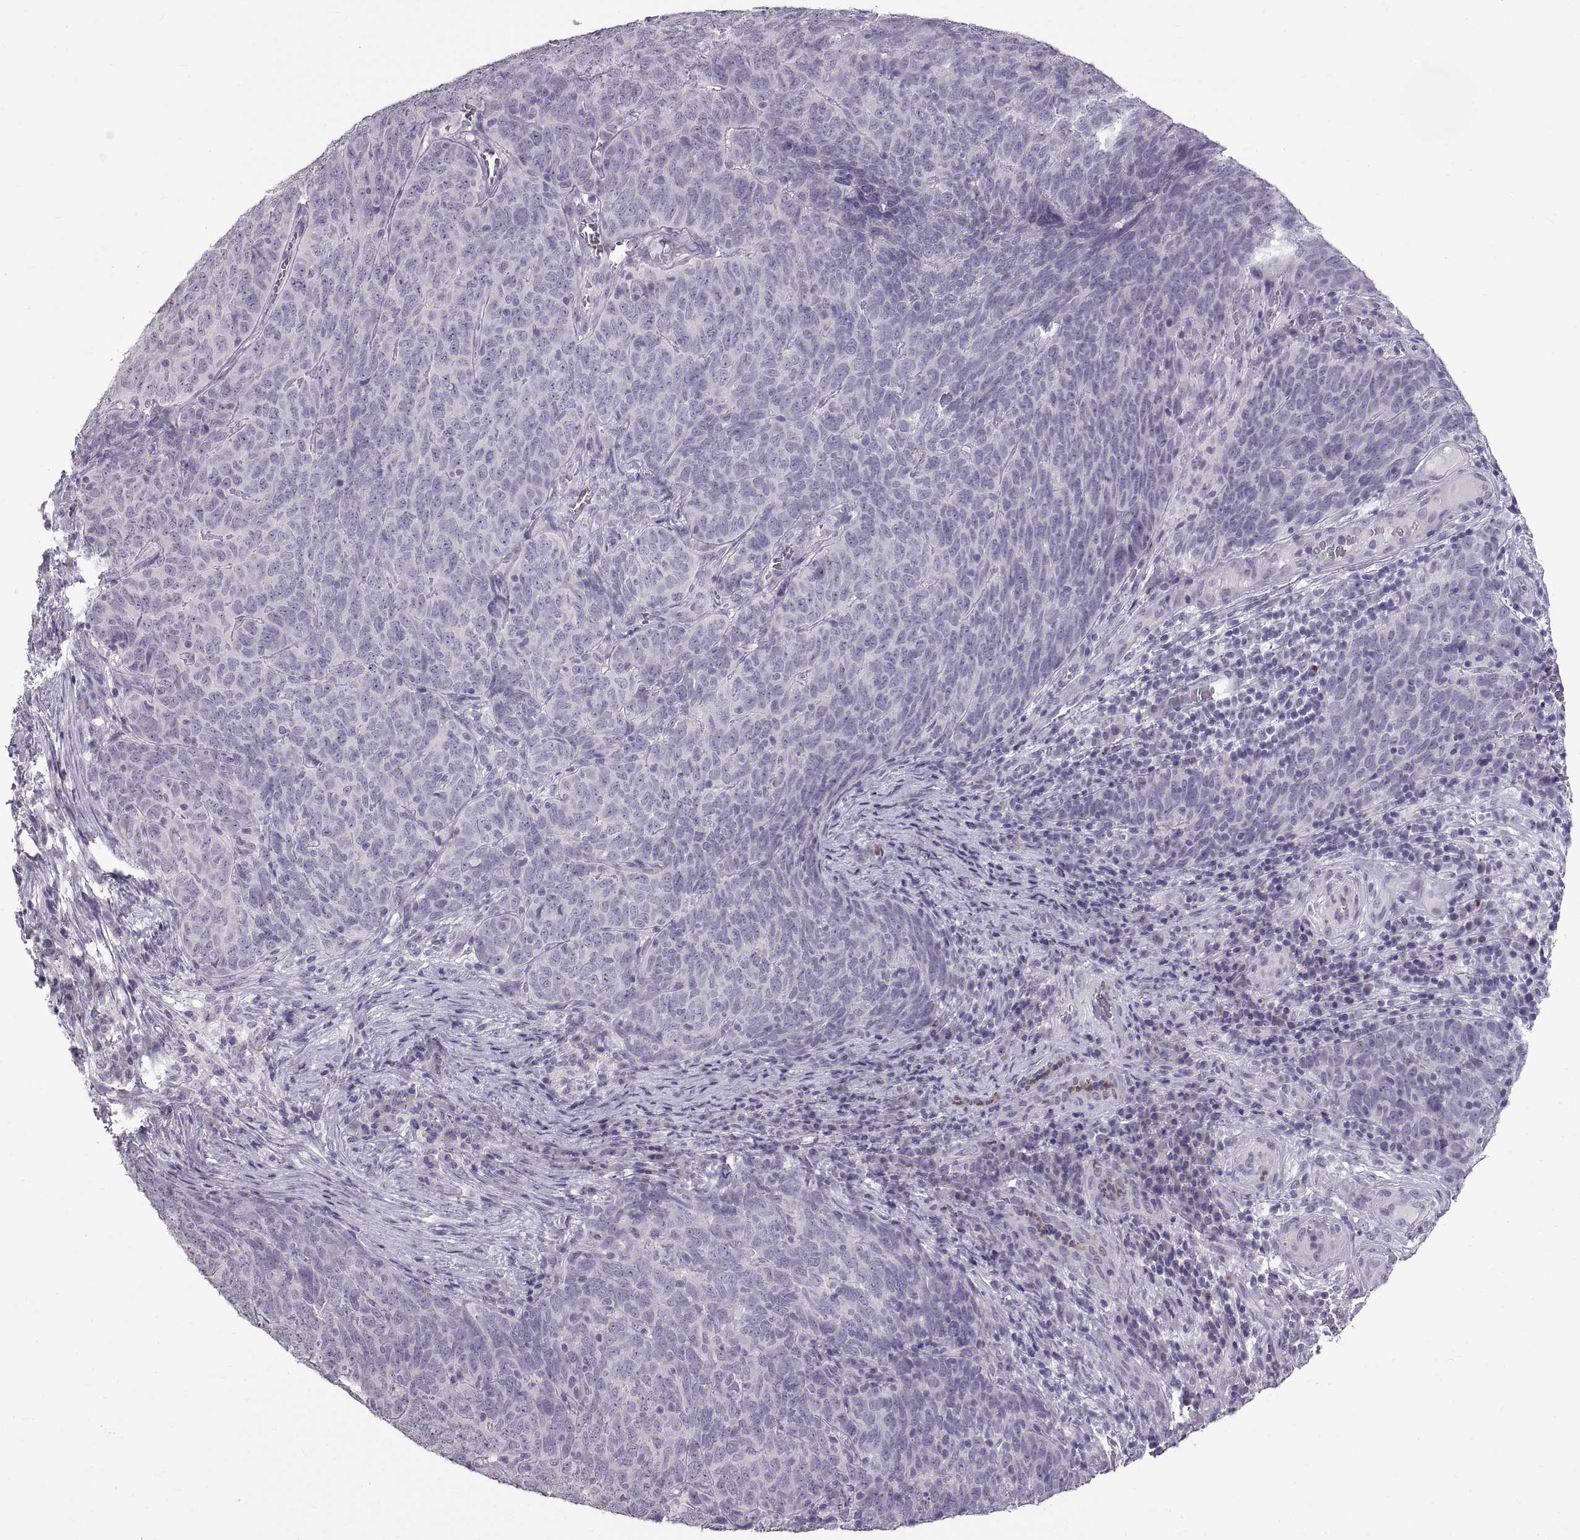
{"staining": {"intensity": "negative", "quantity": "none", "location": "none"}, "tissue": "skin cancer", "cell_type": "Tumor cells", "image_type": "cancer", "snomed": [{"axis": "morphology", "description": "Squamous cell carcinoma, NOS"}, {"axis": "topography", "description": "Skin"}, {"axis": "topography", "description": "Anal"}], "caption": "DAB (3,3'-diaminobenzidine) immunohistochemical staining of skin cancer (squamous cell carcinoma) displays no significant positivity in tumor cells.", "gene": "SPACDR", "patient": {"sex": "female", "age": 51}}